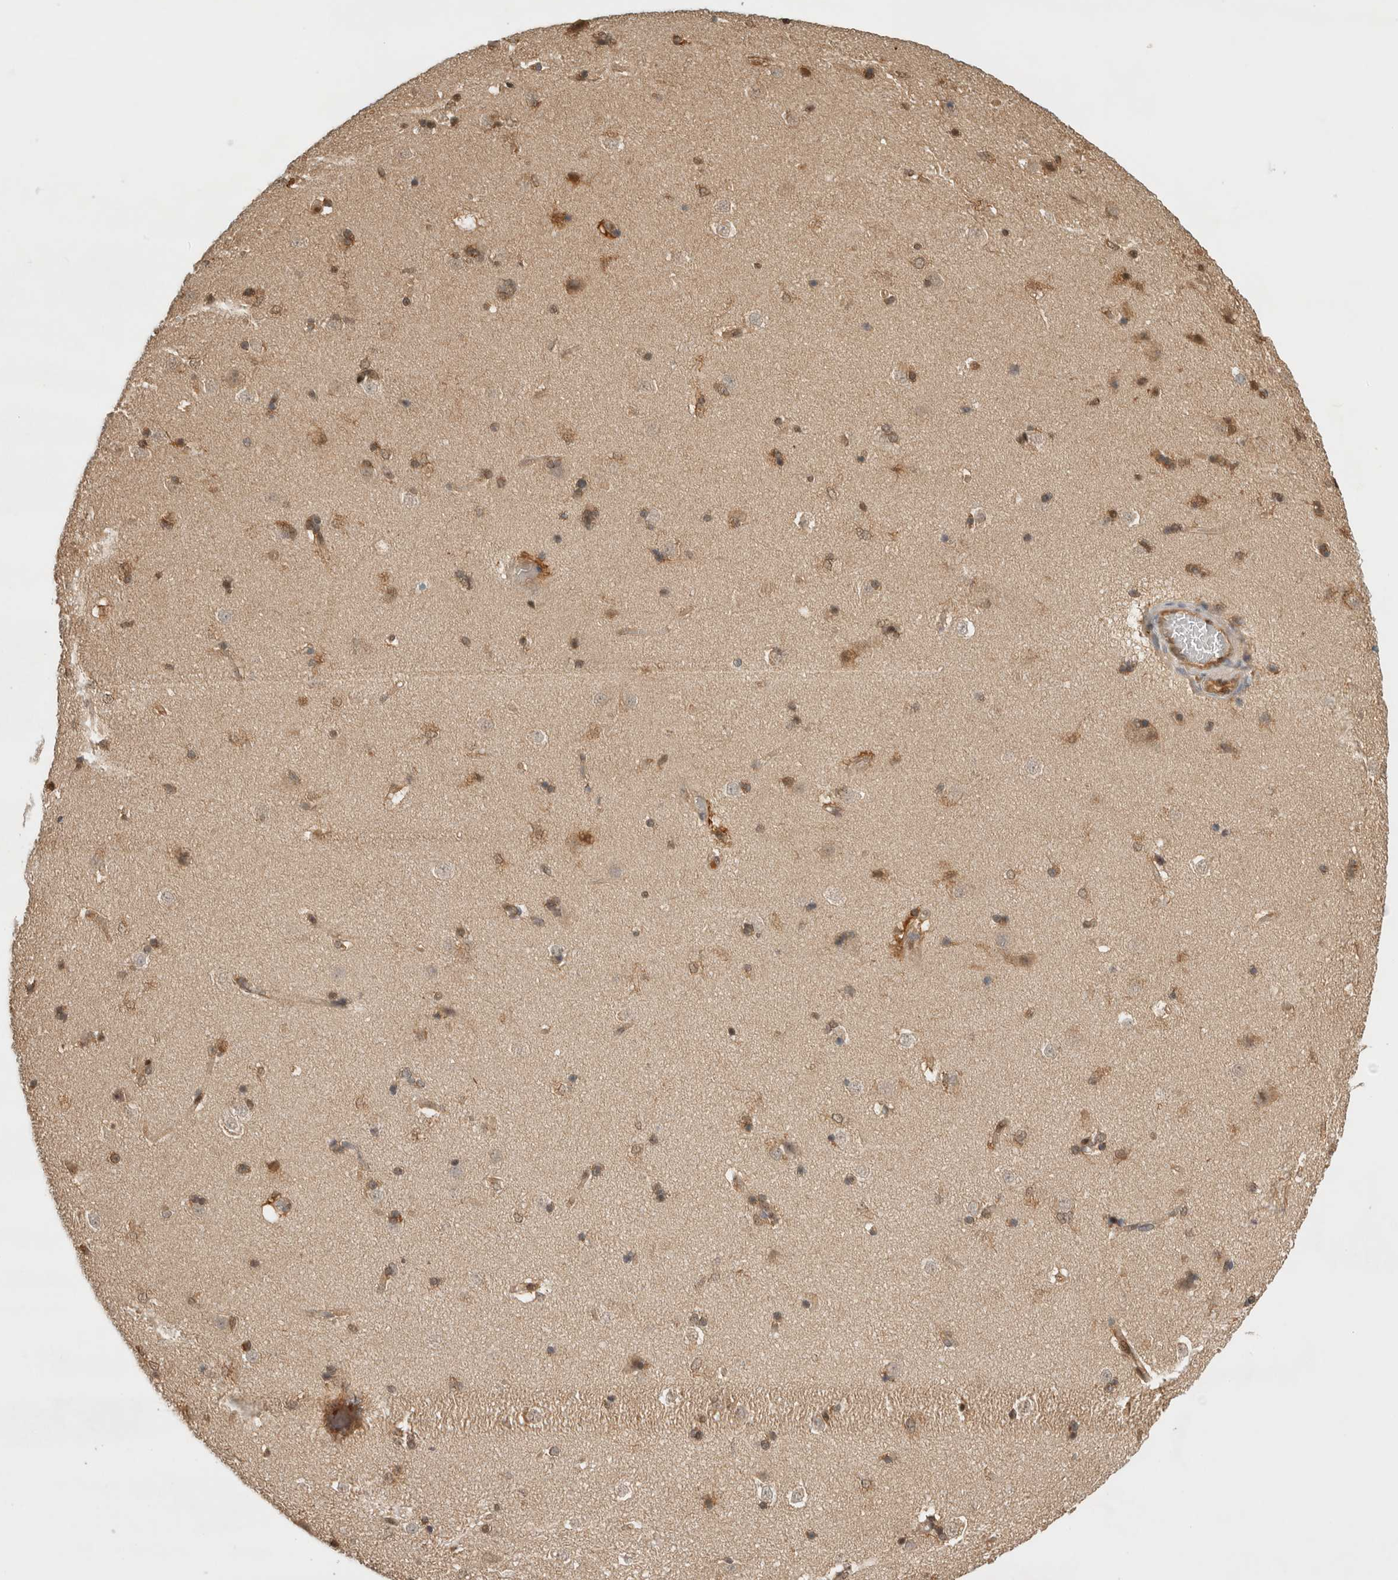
{"staining": {"intensity": "moderate", "quantity": "<25%", "location": "cytoplasmic/membranous,nuclear"}, "tissue": "caudate", "cell_type": "Glial cells", "image_type": "normal", "snomed": [{"axis": "morphology", "description": "Normal tissue, NOS"}, {"axis": "topography", "description": "Lateral ventricle wall"}], "caption": "Human caudate stained for a protein (brown) demonstrates moderate cytoplasmic/membranous,nuclear positive expression in approximately <25% of glial cells.", "gene": "OTUD6B", "patient": {"sex": "female", "age": 19}}